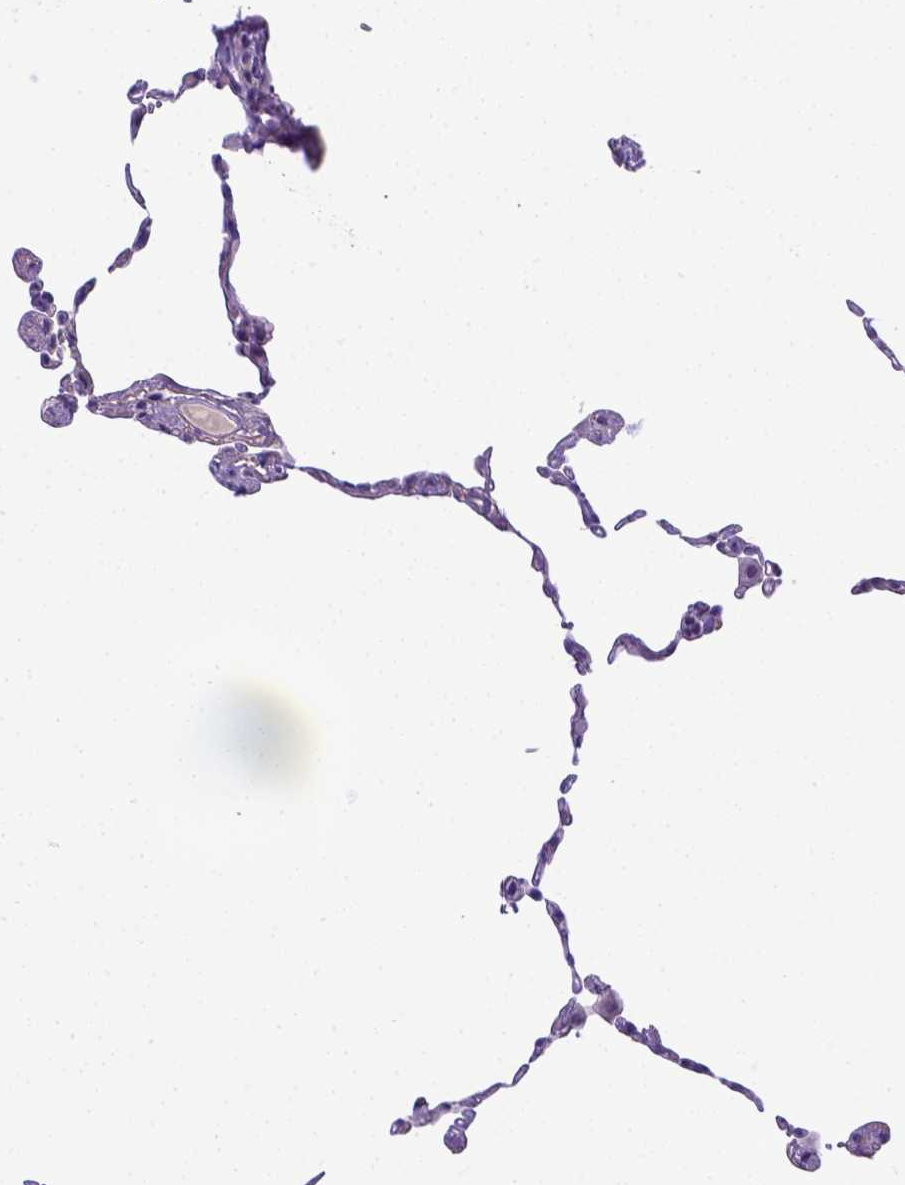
{"staining": {"intensity": "negative", "quantity": "none", "location": "none"}, "tissue": "lung", "cell_type": "Alveolar cells", "image_type": "normal", "snomed": [{"axis": "morphology", "description": "Normal tissue, NOS"}, {"axis": "topography", "description": "Lung"}], "caption": "Immunohistochemistry micrograph of unremarkable lung stained for a protein (brown), which exhibits no positivity in alveolar cells.", "gene": "BTN1A1", "patient": {"sex": "female", "age": 57}}